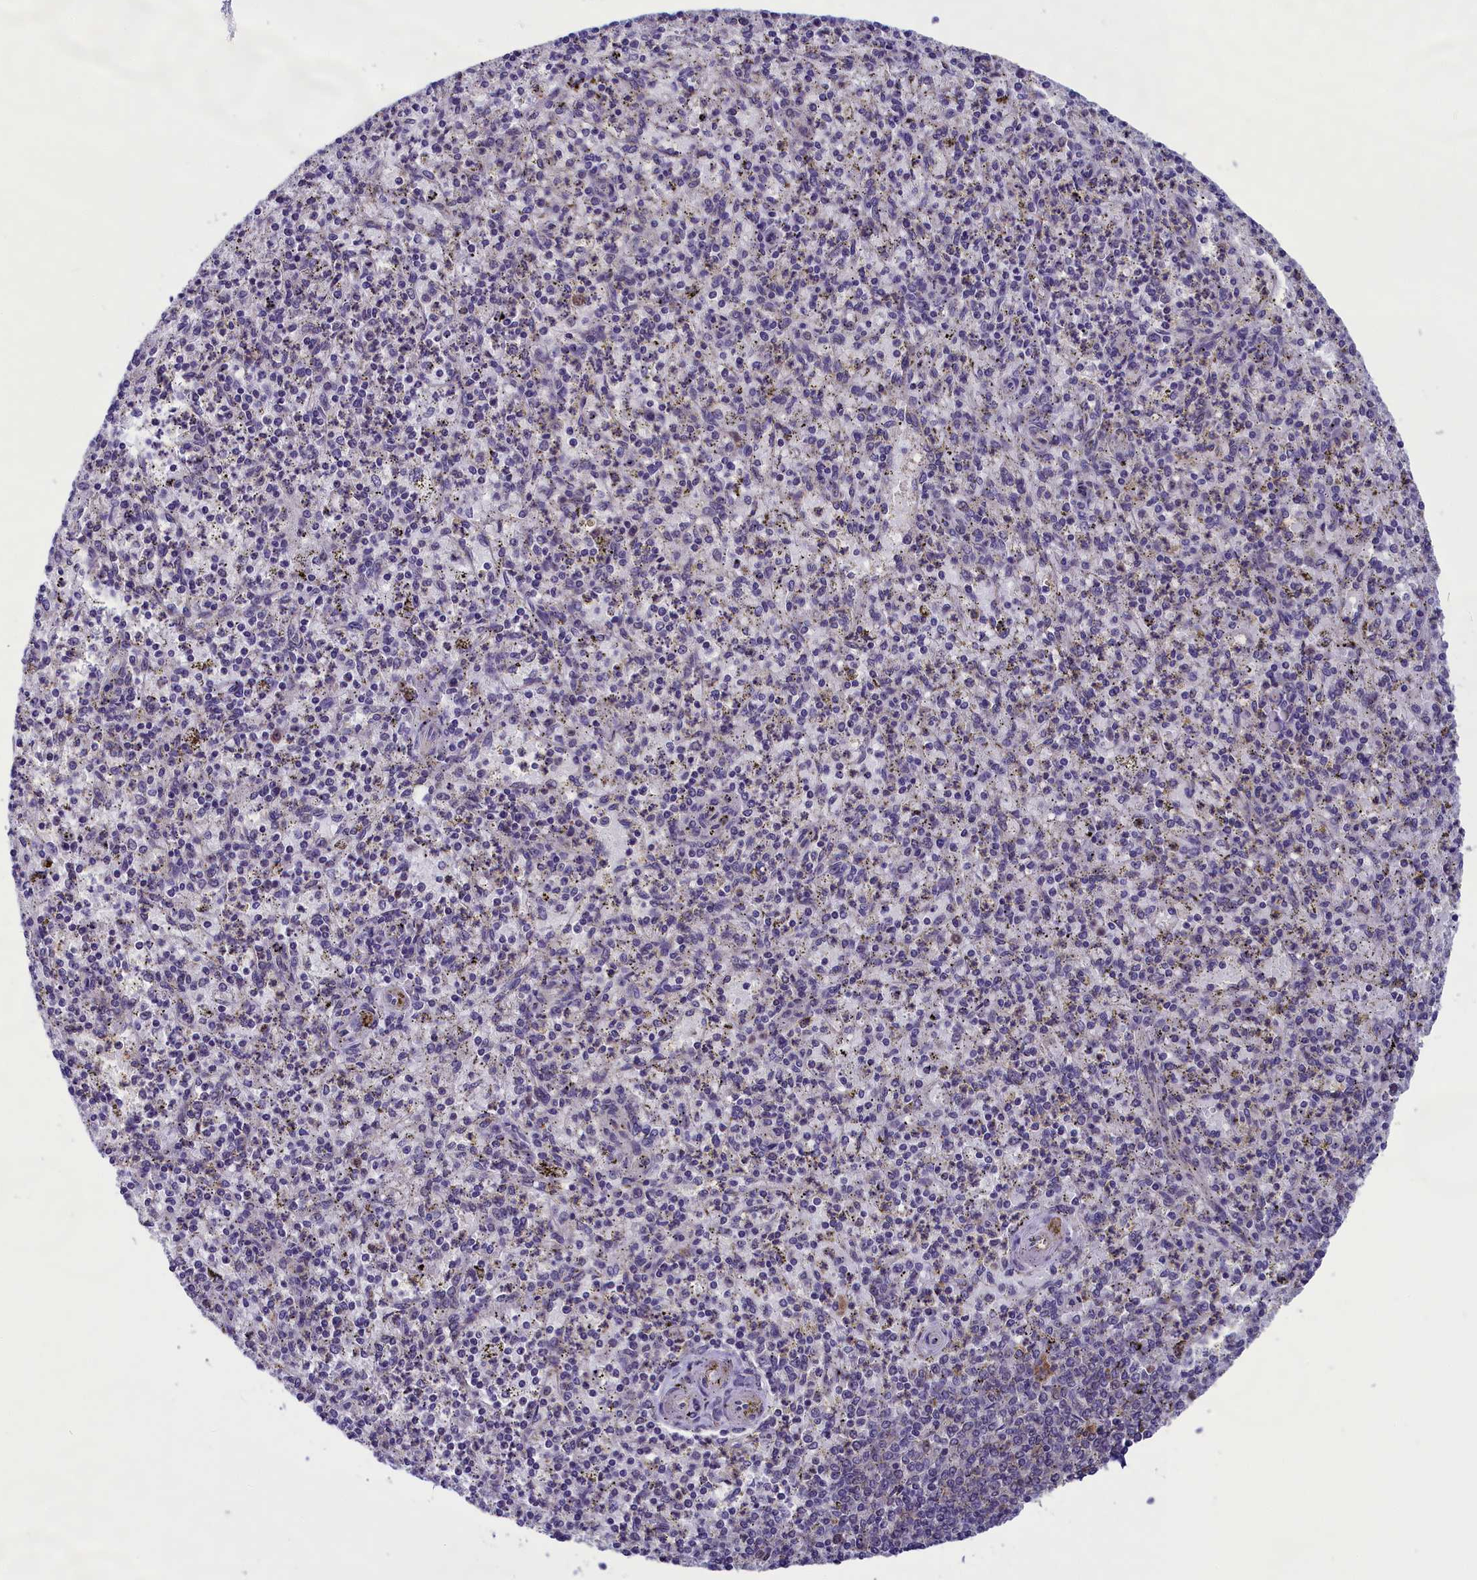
{"staining": {"intensity": "negative", "quantity": "none", "location": "none"}, "tissue": "spleen", "cell_type": "Cells in red pulp", "image_type": "normal", "snomed": [{"axis": "morphology", "description": "Normal tissue, NOS"}, {"axis": "topography", "description": "Spleen"}], "caption": "IHC photomicrograph of benign human spleen stained for a protein (brown), which displays no expression in cells in red pulp.", "gene": "ABCC8", "patient": {"sex": "male", "age": 72}}